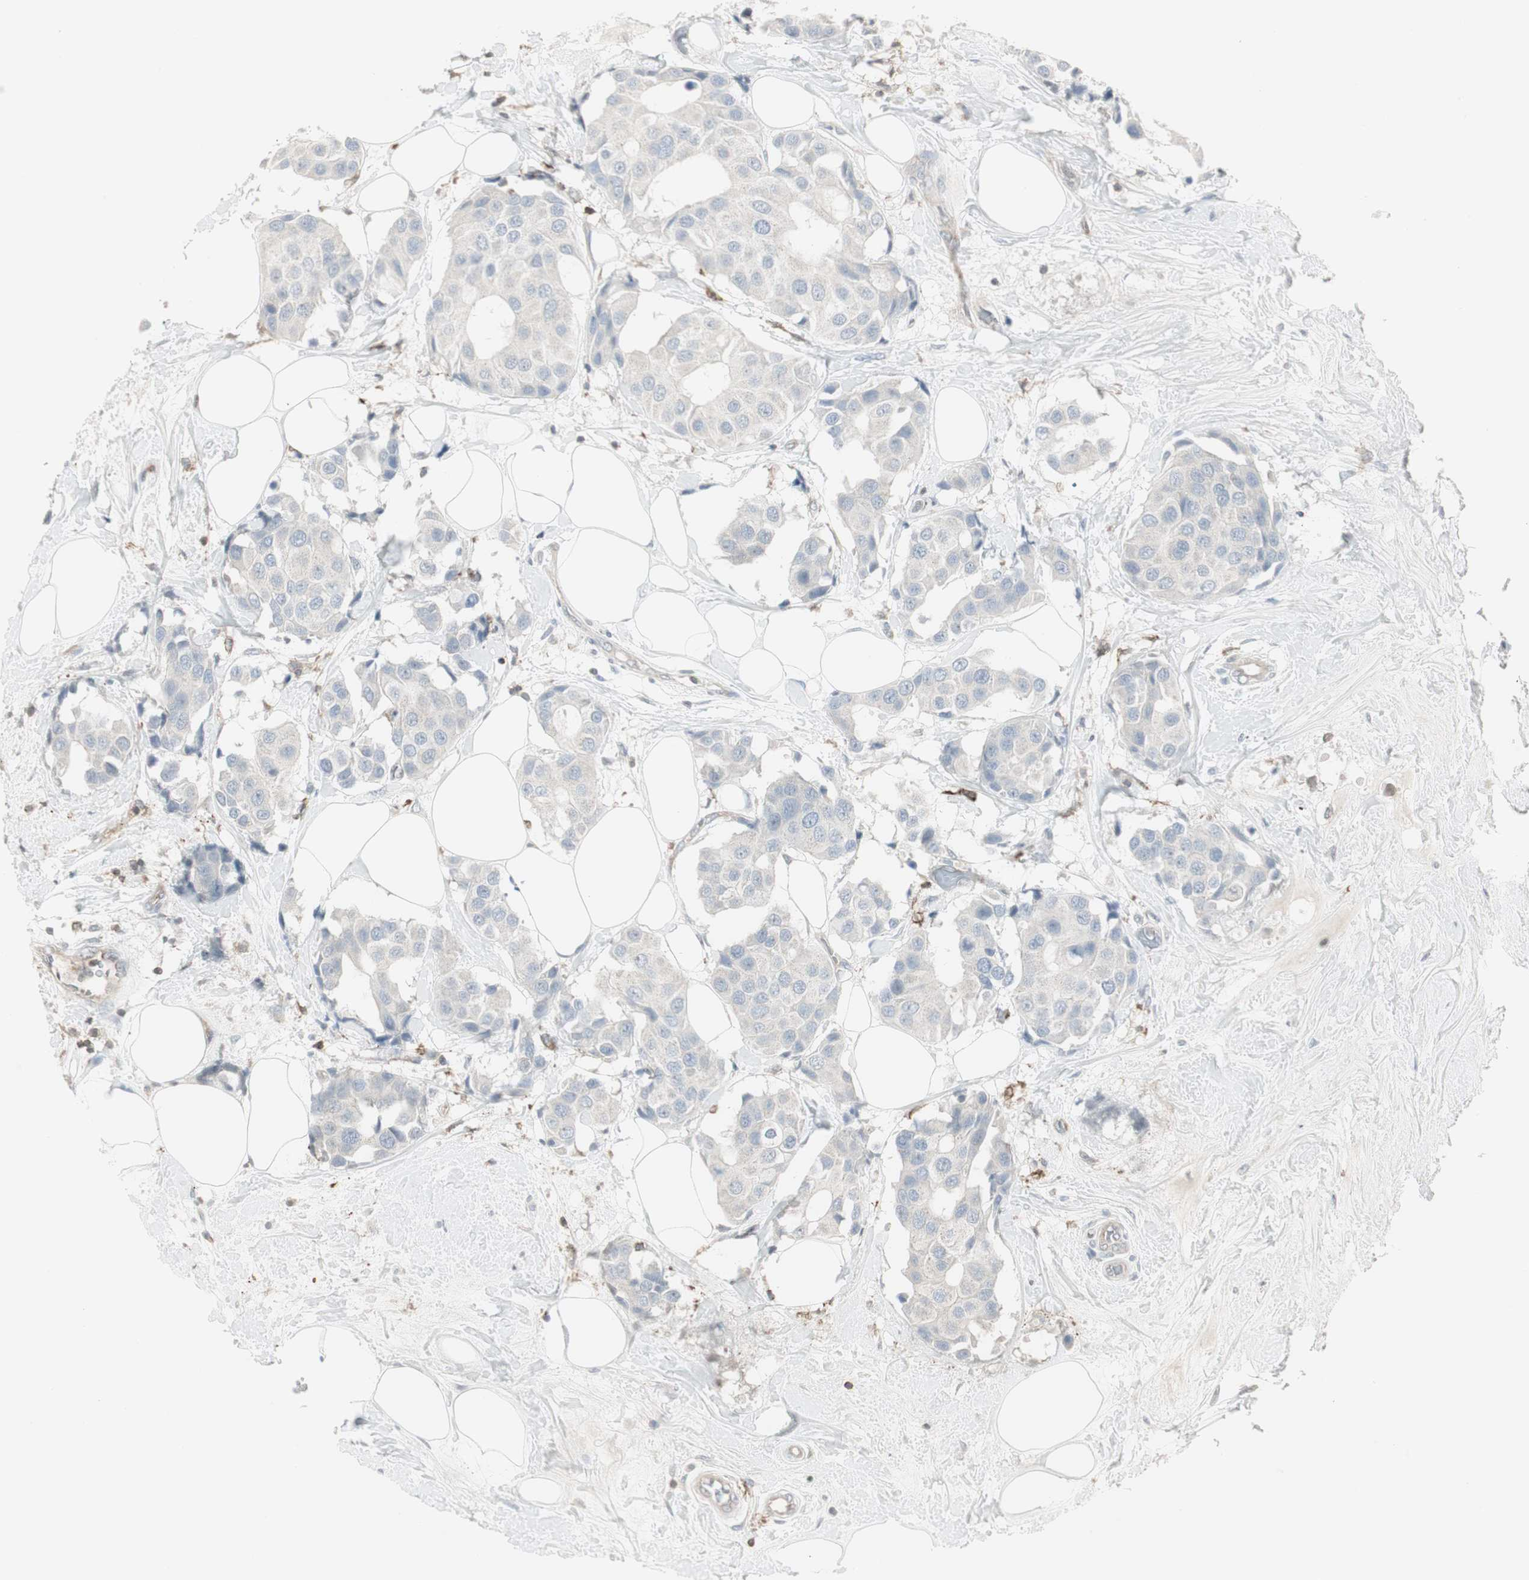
{"staining": {"intensity": "negative", "quantity": "none", "location": "none"}, "tissue": "breast cancer", "cell_type": "Tumor cells", "image_type": "cancer", "snomed": [{"axis": "morphology", "description": "Normal tissue, NOS"}, {"axis": "morphology", "description": "Duct carcinoma"}, {"axis": "topography", "description": "Breast"}], "caption": "An IHC photomicrograph of infiltrating ductal carcinoma (breast) is shown. There is no staining in tumor cells of infiltrating ductal carcinoma (breast).", "gene": "MAP4K4", "patient": {"sex": "female", "age": 39}}